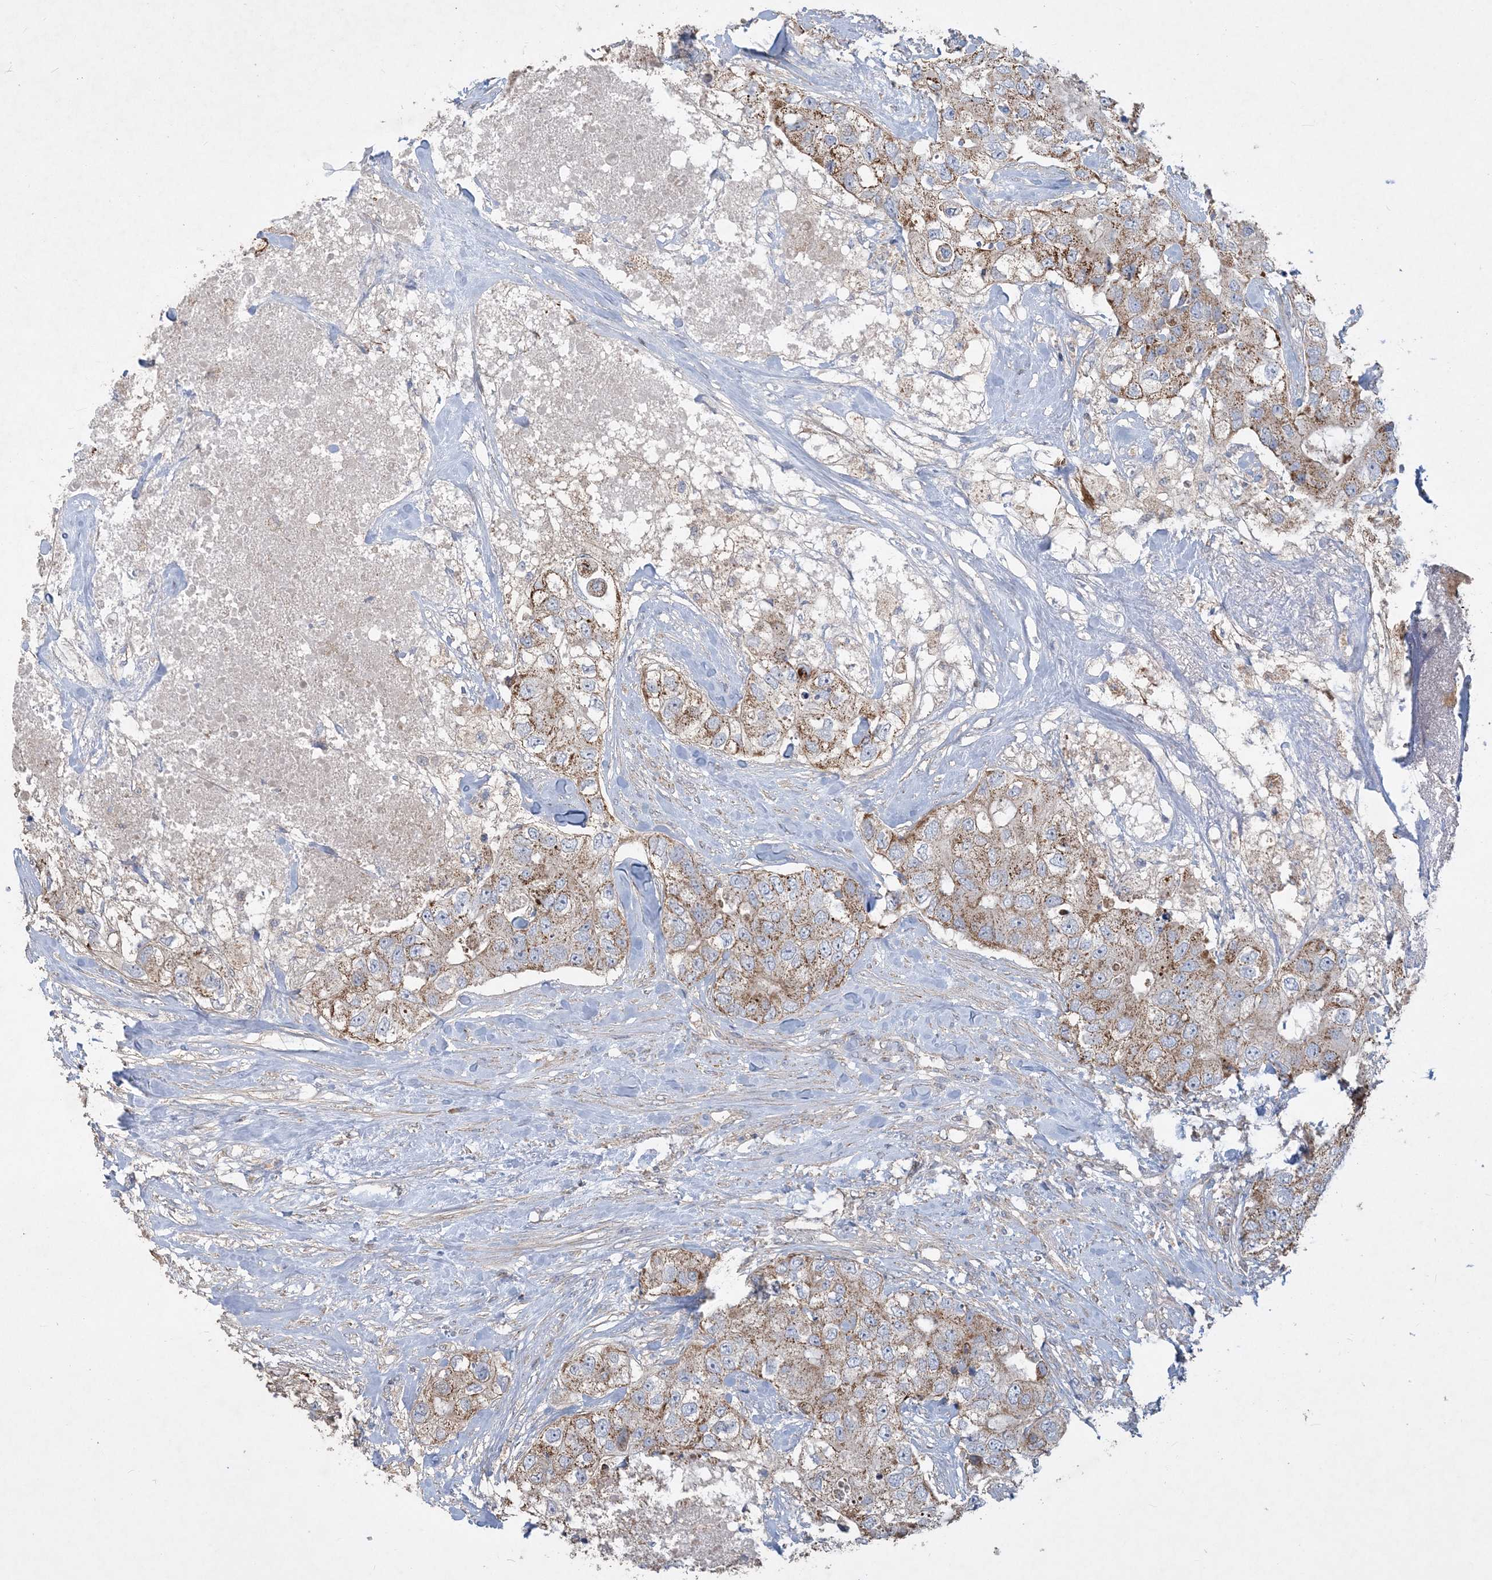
{"staining": {"intensity": "moderate", "quantity": ">75%", "location": "cytoplasmic/membranous"}, "tissue": "breast cancer", "cell_type": "Tumor cells", "image_type": "cancer", "snomed": [{"axis": "morphology", "description": "Duct carcinoma"}, {"axis": "topography", "description": "Breast"}], "caption": "Immunohistochemical staining of breast invasive ductal carcinoma exhibits medium levels of moderate cytoplasmic/membranous expression in approximately >75% of tumor cells.", "gene": "ECHDC1", "patient": {"sex": "female", "age": 62}}